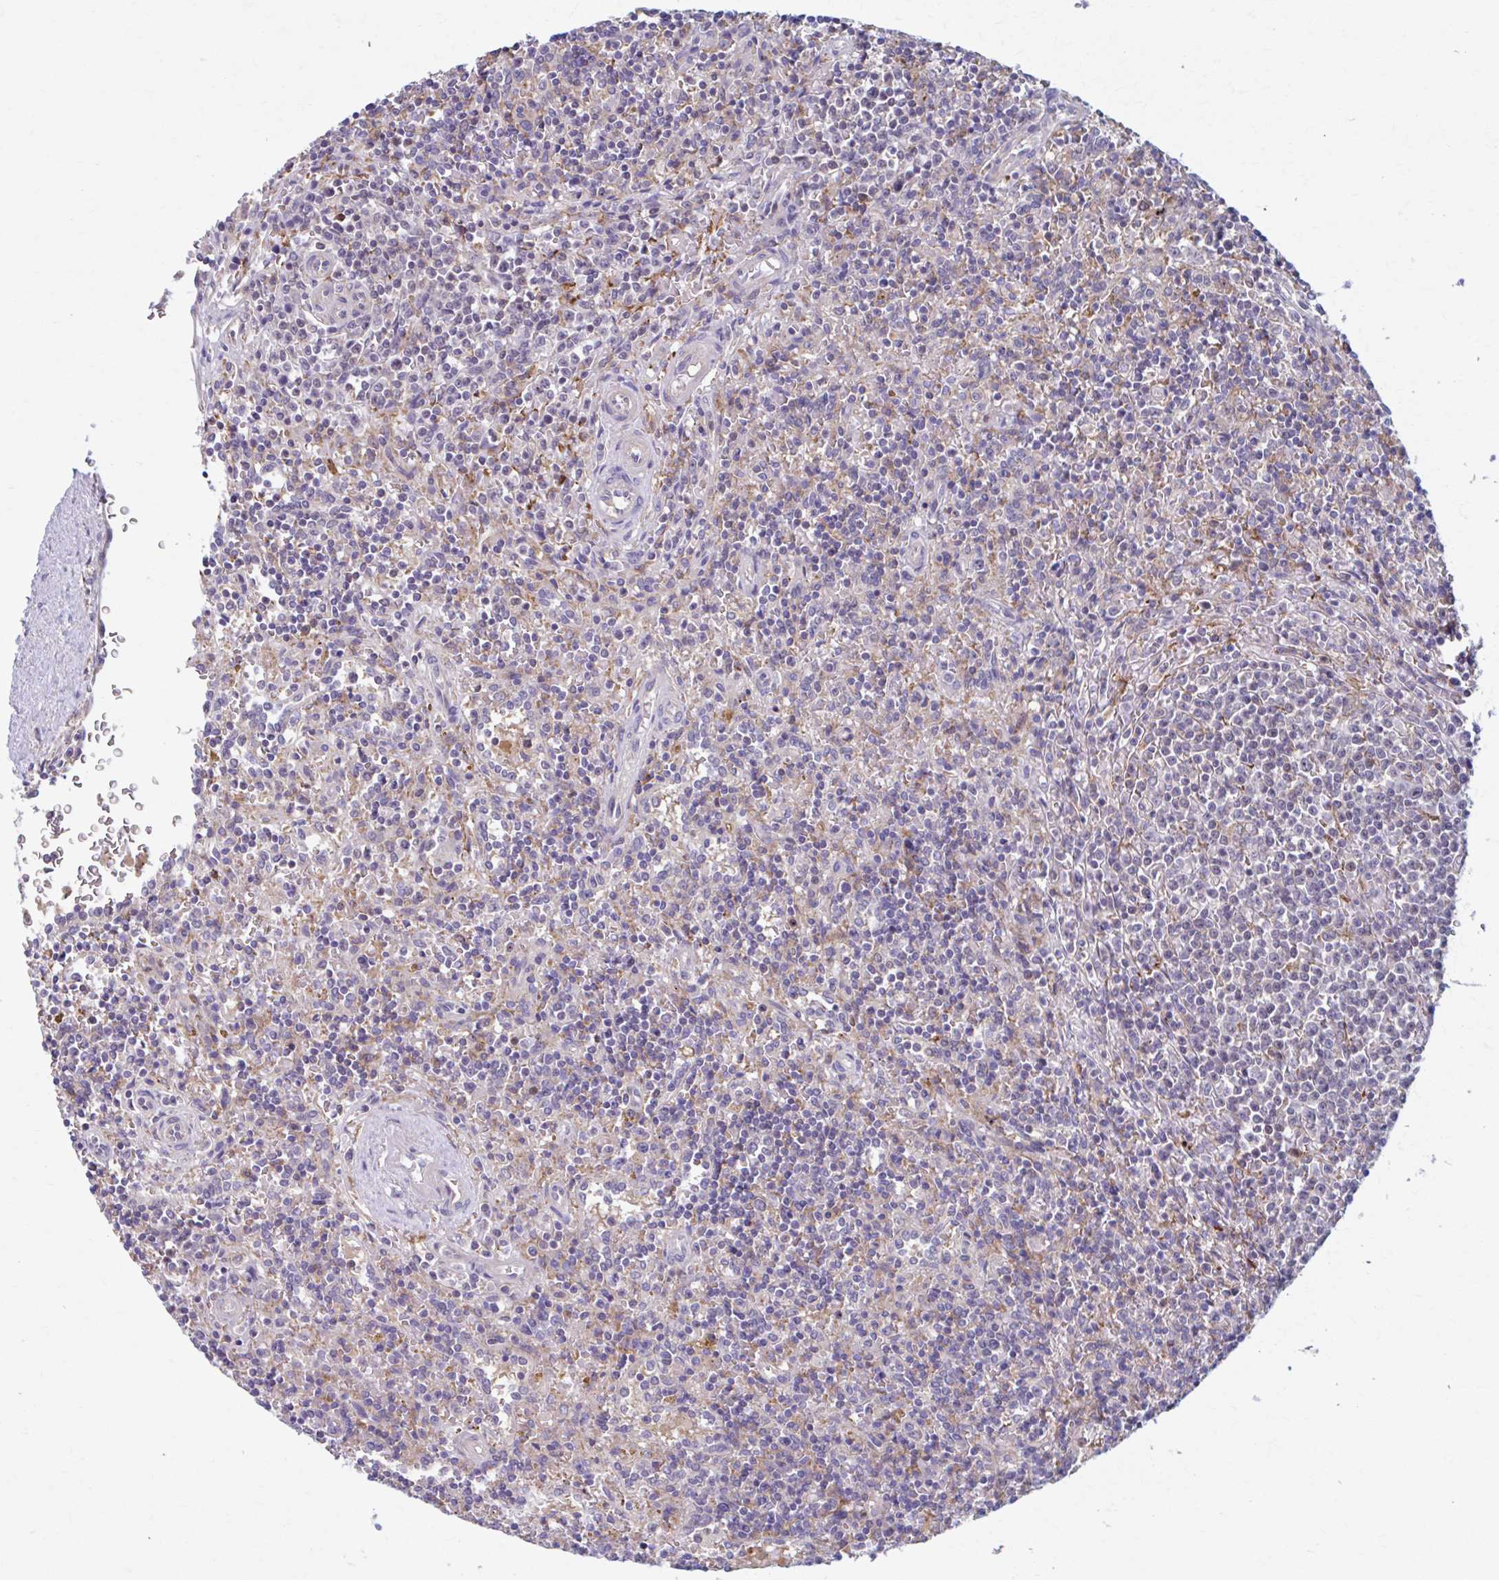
{"staining": {"intensity": "negative", "quantity": "none", "location": "none"}, "tissue": "lymphoma", "cell_type": "Tumor cells", "image_type": "cancer", "snomed": [{"axis": "morphology", "description": "Malignant lymphoma, non-Hodgkin's type, Low grade"}, {"axis": "topography", "description": "Spleen"}], "caption": "The image exhibits no significant positivity in tumor cells of lymphoma.", "gene": "ADAT3", "patient": {"sex": "male", "age": 67}}